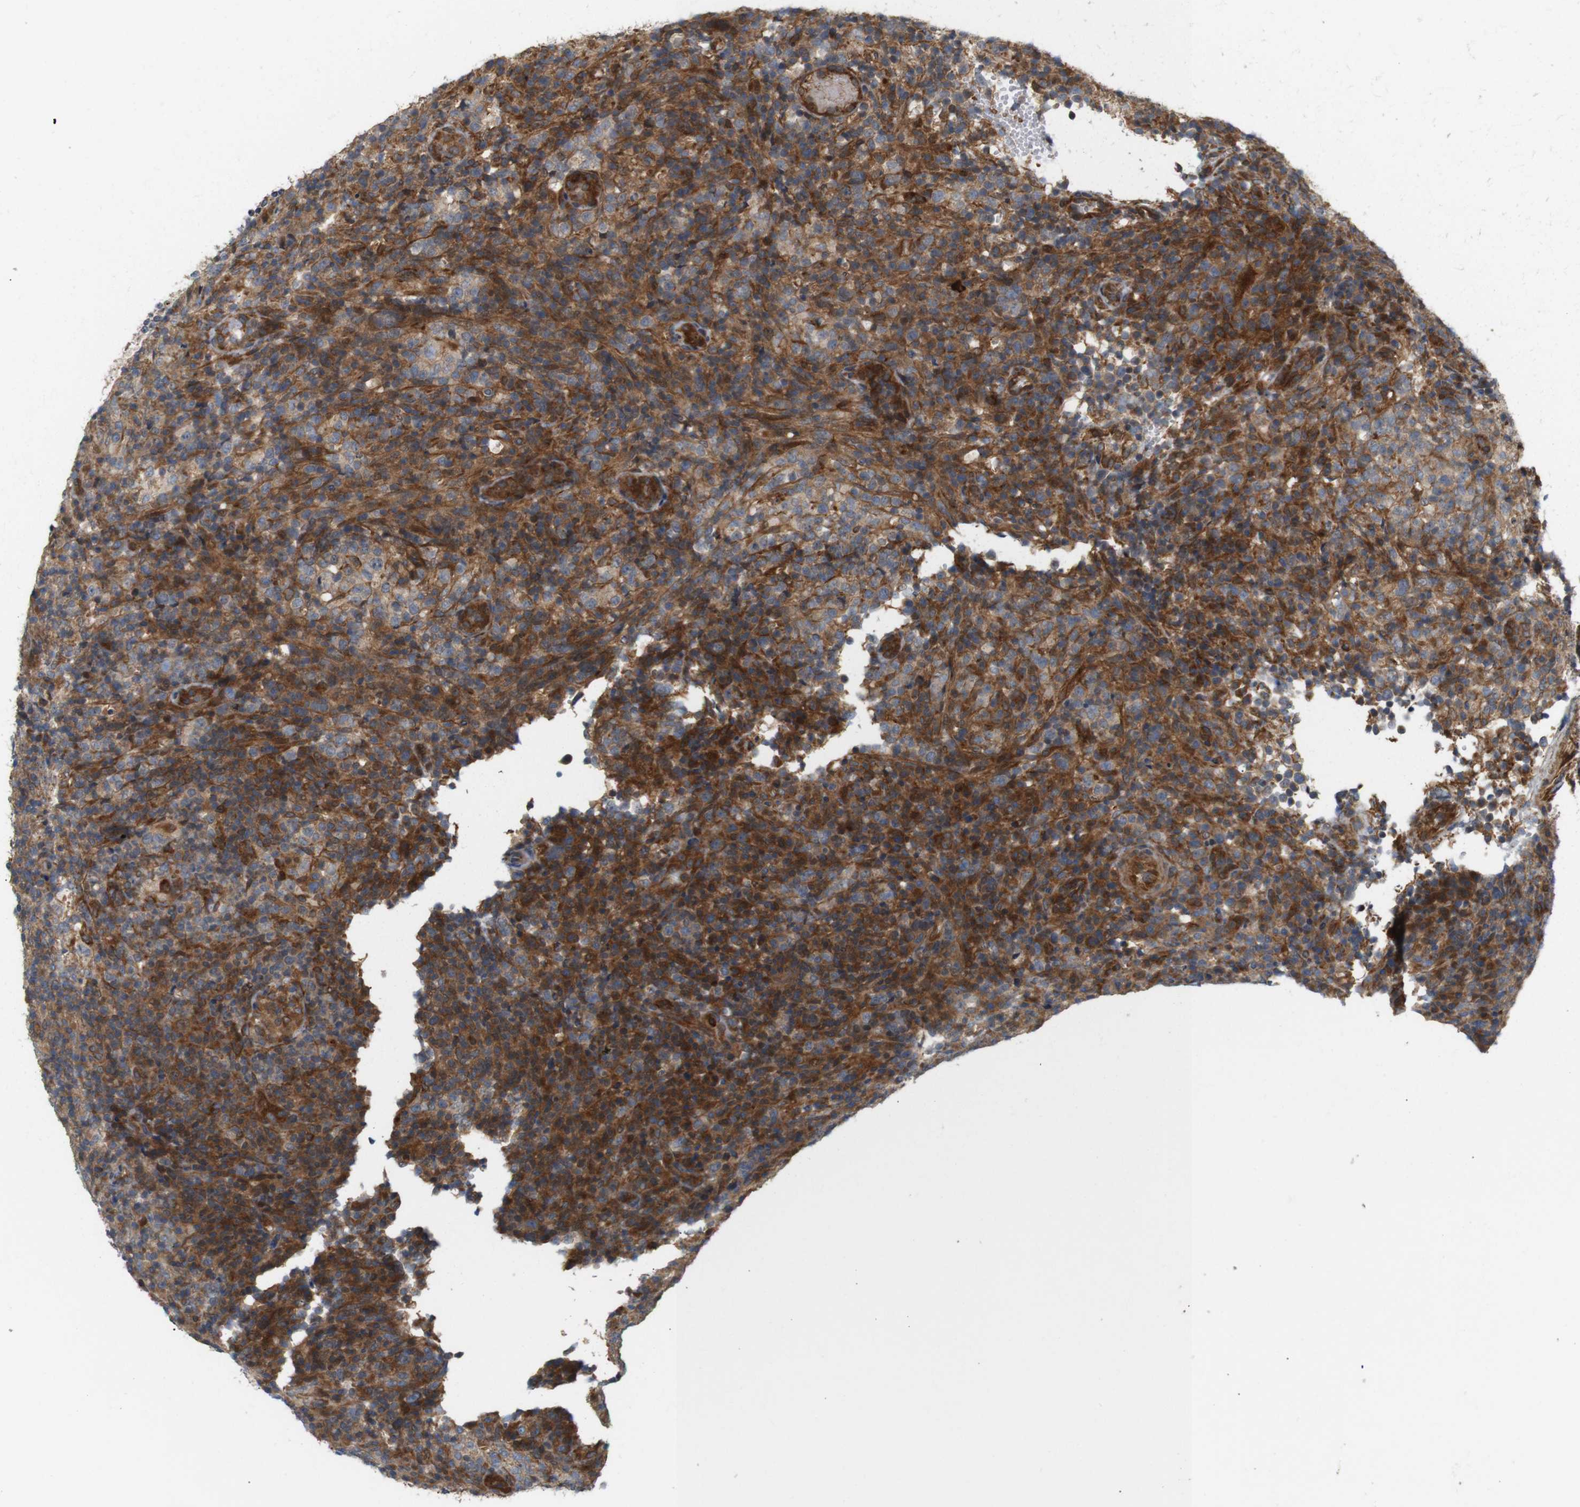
{"staining": {"intensity": "strong", "quantity": ">75%", "location": "cytoplasmic/membranous"}, "tissue": "lymphoma", "cell_type": "Tumor cells", "image_type": "cancer", "snomed": [{"axis": "morphology", "description": "Malignant lymphoma, non-Hodgkin's type, High grade"}, {"axis": "topography", "description": "Lymph node"}], "caption": "Immunohistochemistry of malignant lymphoma, non-Hodgkin's type (high-grade) exhibits high levels of strong cytoplasmic/membranous expression in approximately >75% of tumor cells. Nuclei are stained in blue.", "gene": "RPTOR", "patient": {"sex": "female", "age": 76}}